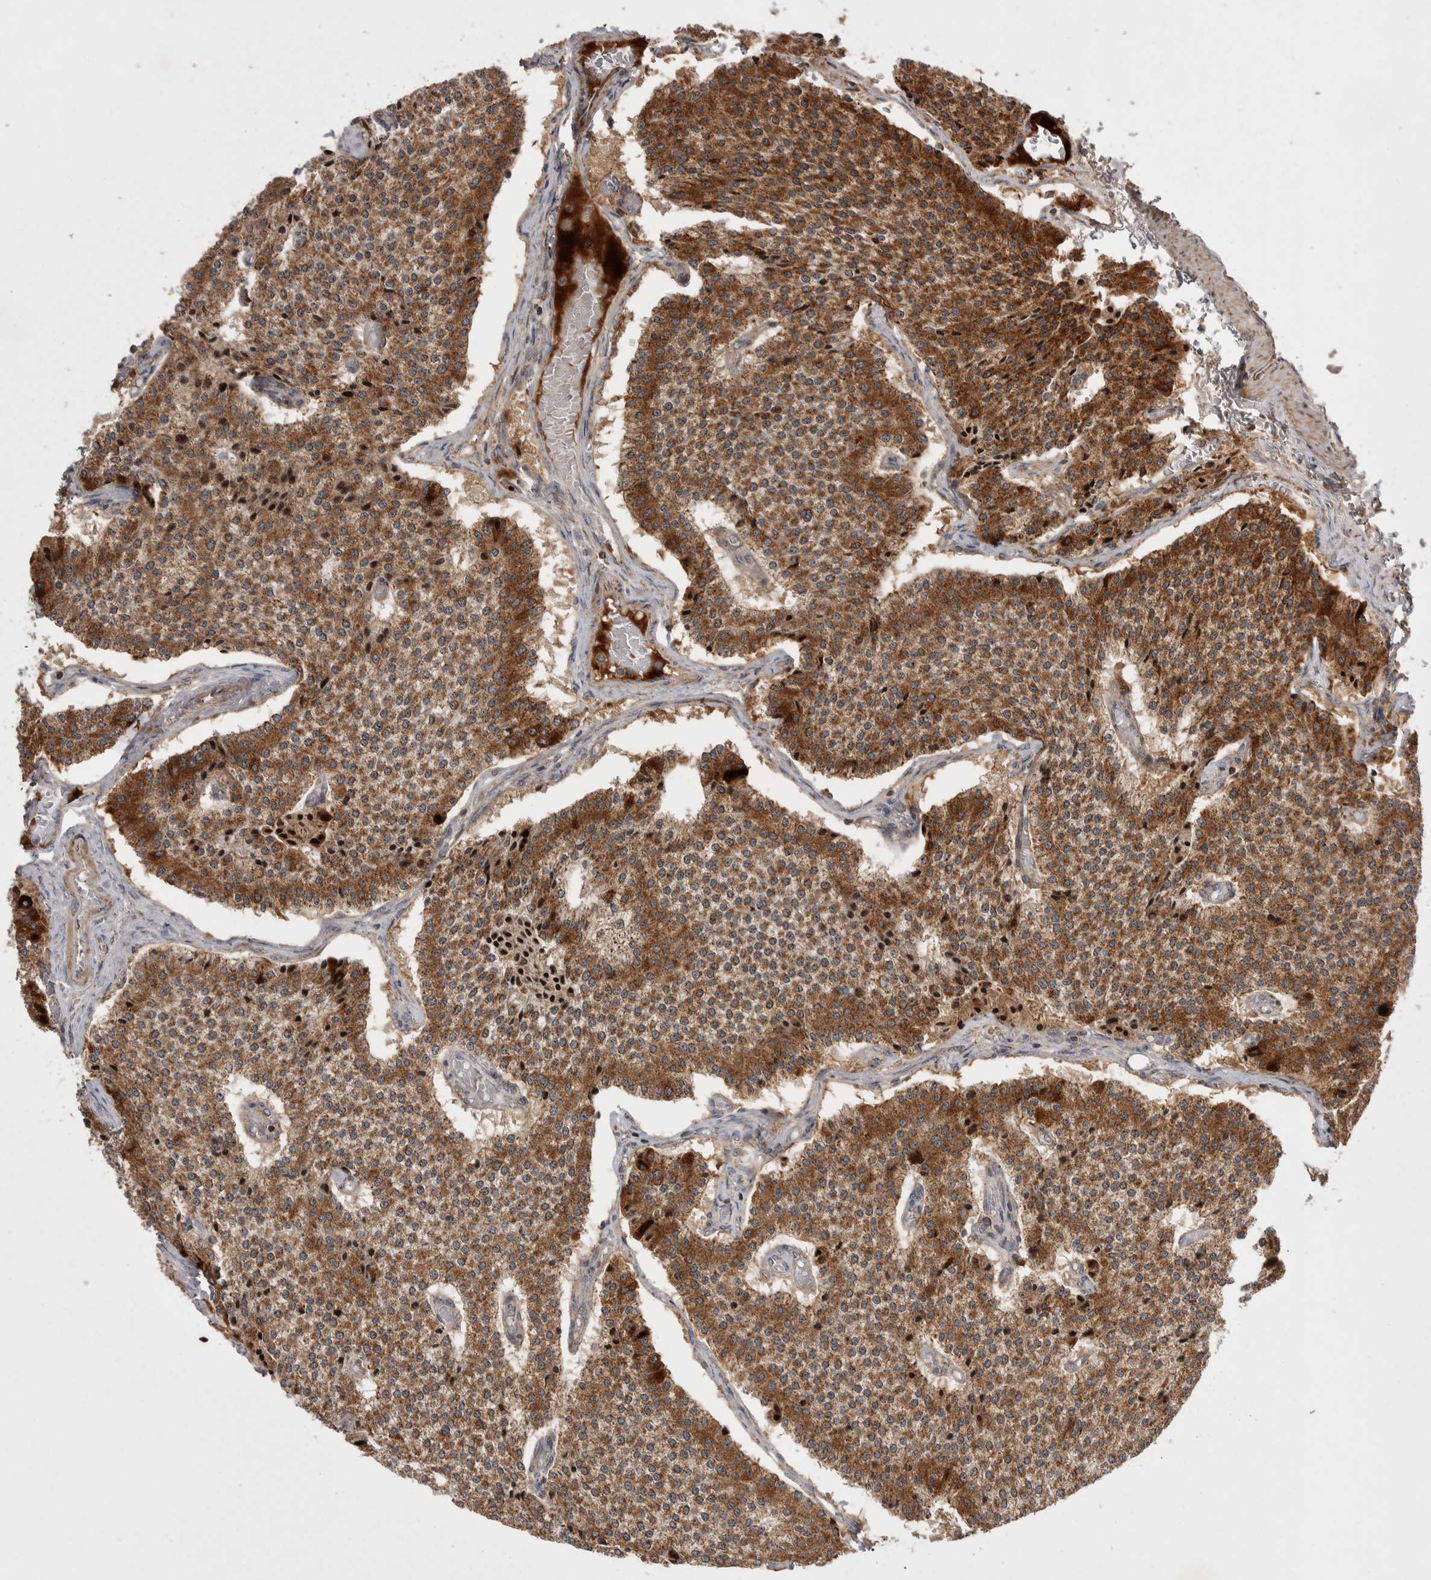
{"staining": {"intensity": "strong", "quantity": ">75%", "location": "cytoplasmic/membranous"}, "tissue": "carcinoid", "cell_type": "Tumor cells", "image_type": "cancer", "snomed": [{"axis": "morphology", "description": "Carcinoid, malignant, NOS"}, {"axis": "topography", "description": "Colon"}], "caption": "There is high levels of strong cytoplasmic/membranous expression in tumor cells of carcinoid (malignant), as demonstrated by immunohistochemical staining (brown color).", "gene": "KYAT3", "patient": {"sex": "female", "age": 52}}